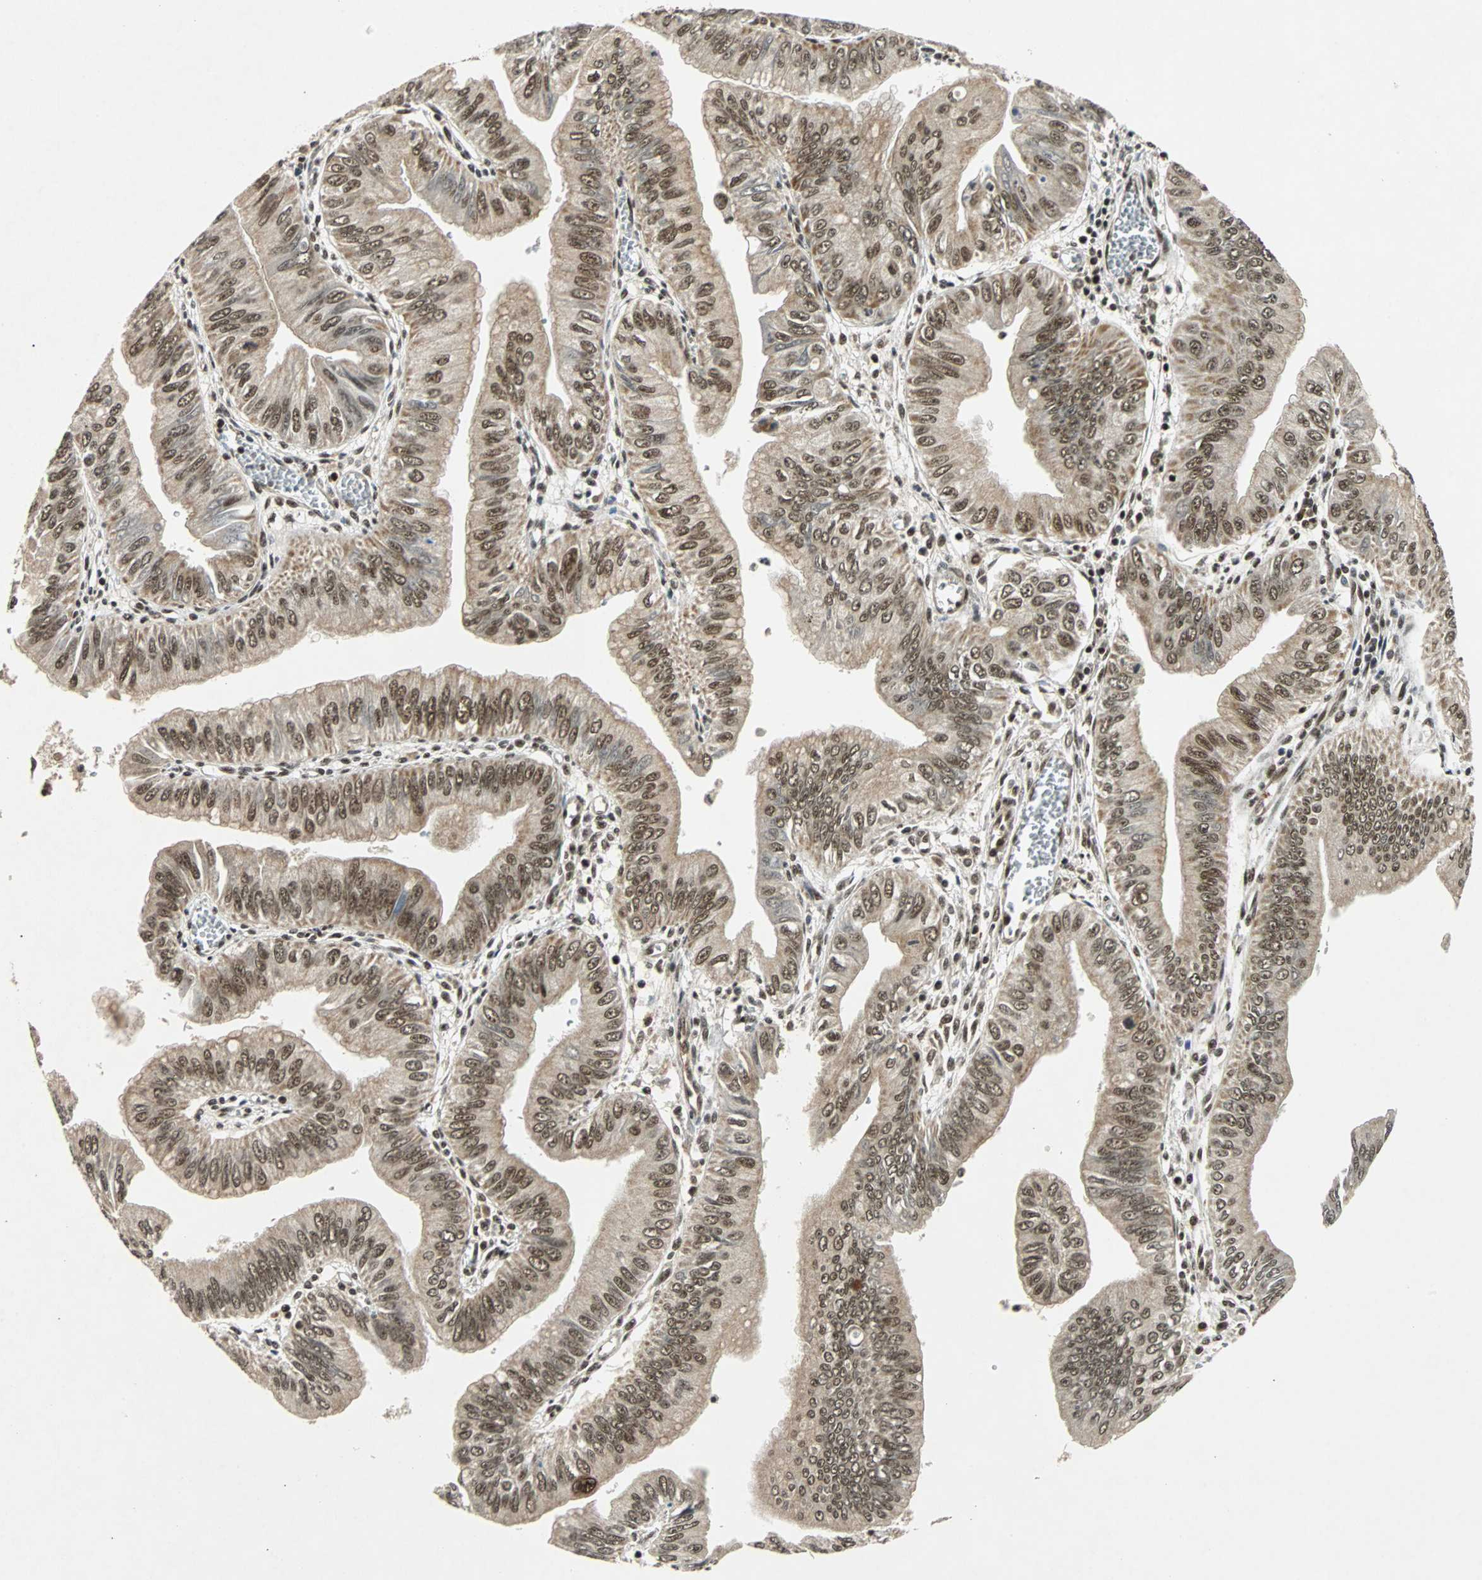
{"staining": {"intensity": "moderate", "quantity": ">75%", "location": "nuclear"}, "tissue": "pancreatic cancer", "cell_type": "Tumor cells", "image_type": "cancer", "snomed": [{"axis": "morphology", "description": "Normal tissue, NOS"}, {"axis": "topography", "description": "Lymph node"}], "caption": "A medium amount of moderate nuclear expression is identified in about >75% of tumor cells in pancreatic cancer tissue. The protein of interest is stained brown, and the nuclei are stained in blue (DAB (3,3'-diaminobenzidine) IHC with brightfield microscopy, high magnification).", "gene": "TAF5", "patient": {"sex": "male", "age": 50}}